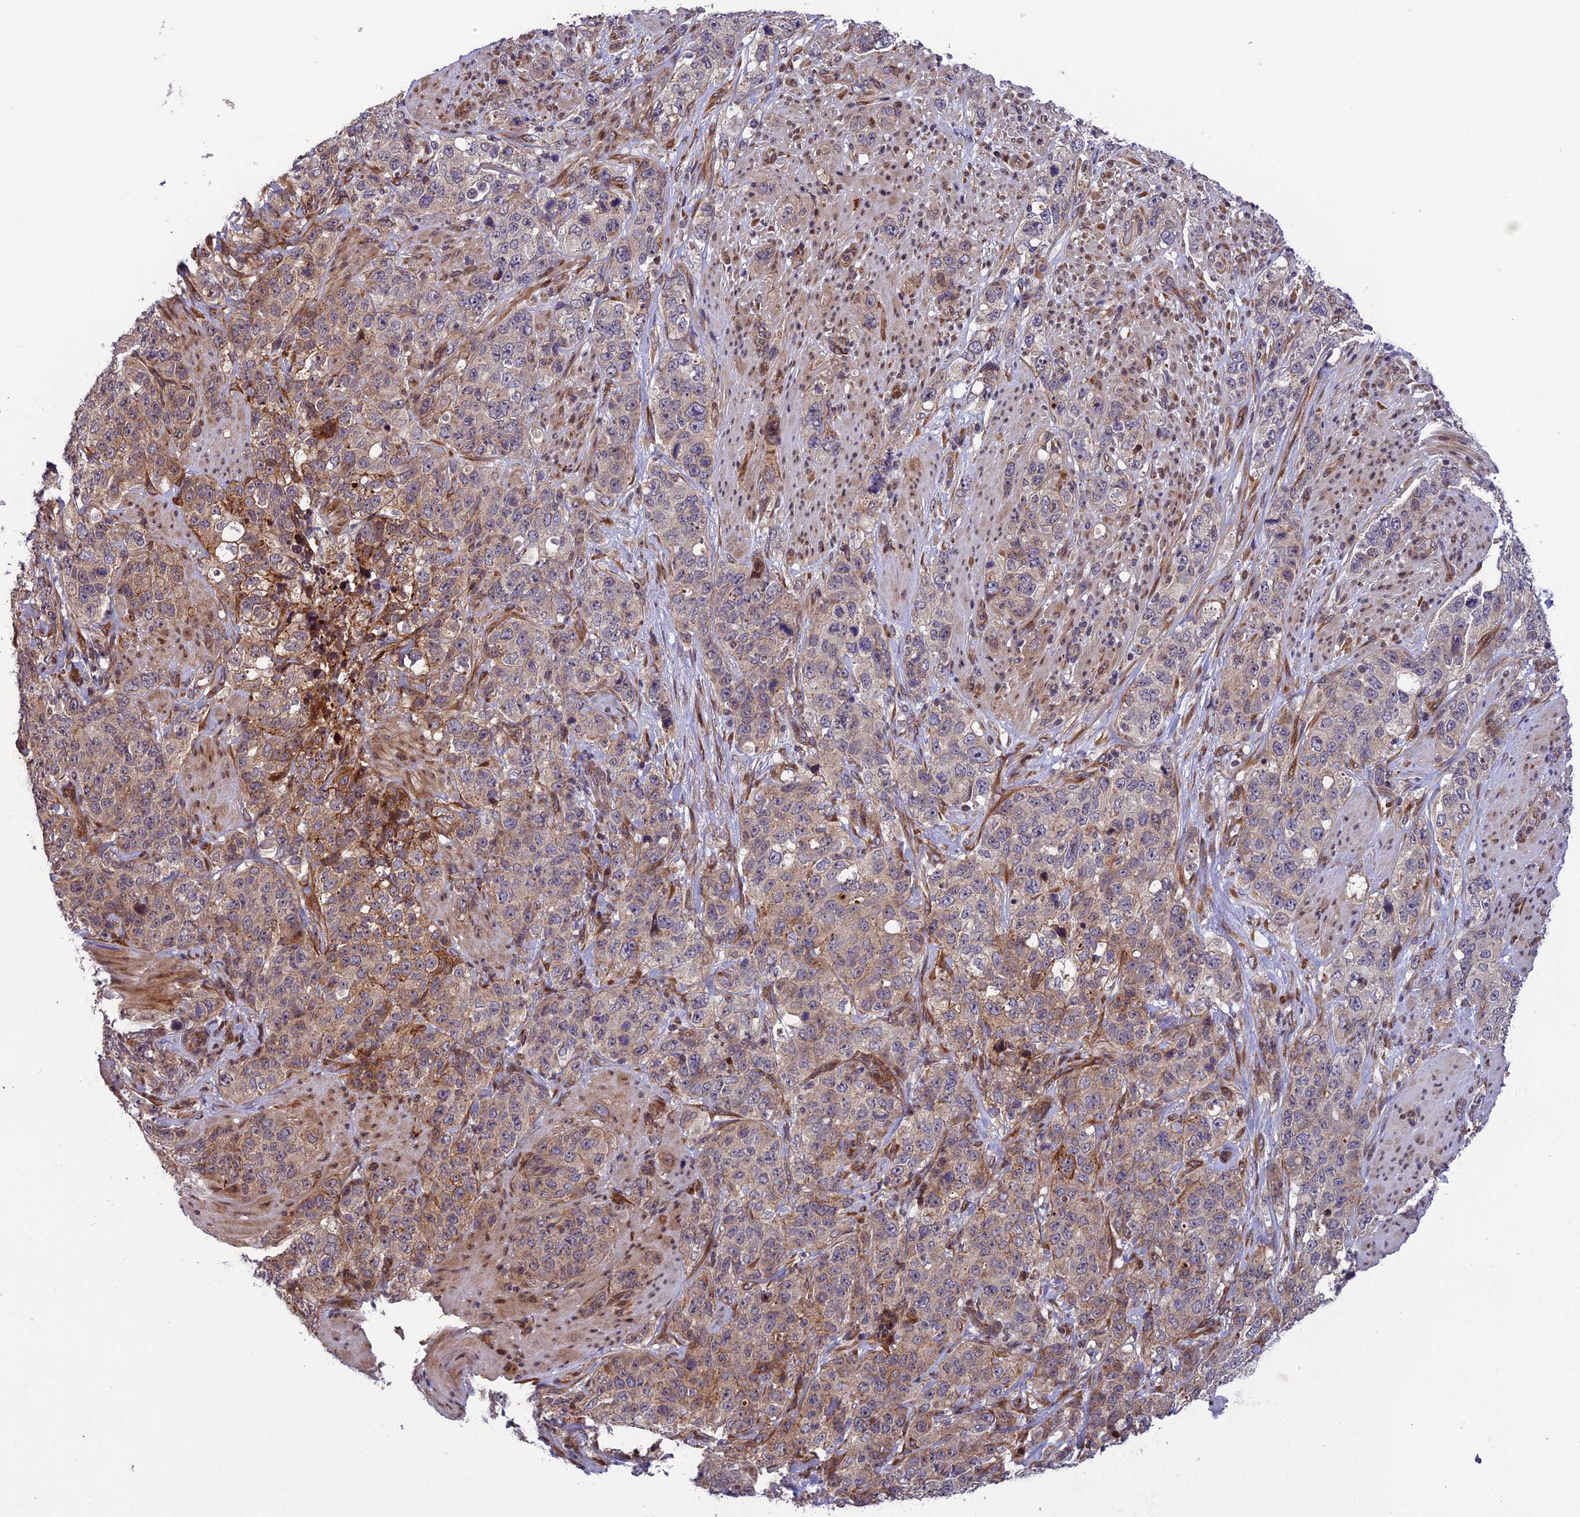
{"staining": {"intensity": "moderate", "quantity": "<25%", "location": "cytoplasmic/membranous"}, "tissue": "stomach cancer", "cell_type": "Tumor cells", "image_type": "cancer", "snomed": [{"axis": "morphology", "description": "Adenocarcinoma, NOS"}, {"axis": "topography", "description": "Stomach"}], "caption": "Protein expression analysis of stomach cancer demonstrates moderate cytoplasmic/membranous expression in approximately <25% of tumor cells. (IHC, brightfield microscopy, high magnification).", "gene": "SMIM7", "patient": {"sex": "male", "age": 48}}